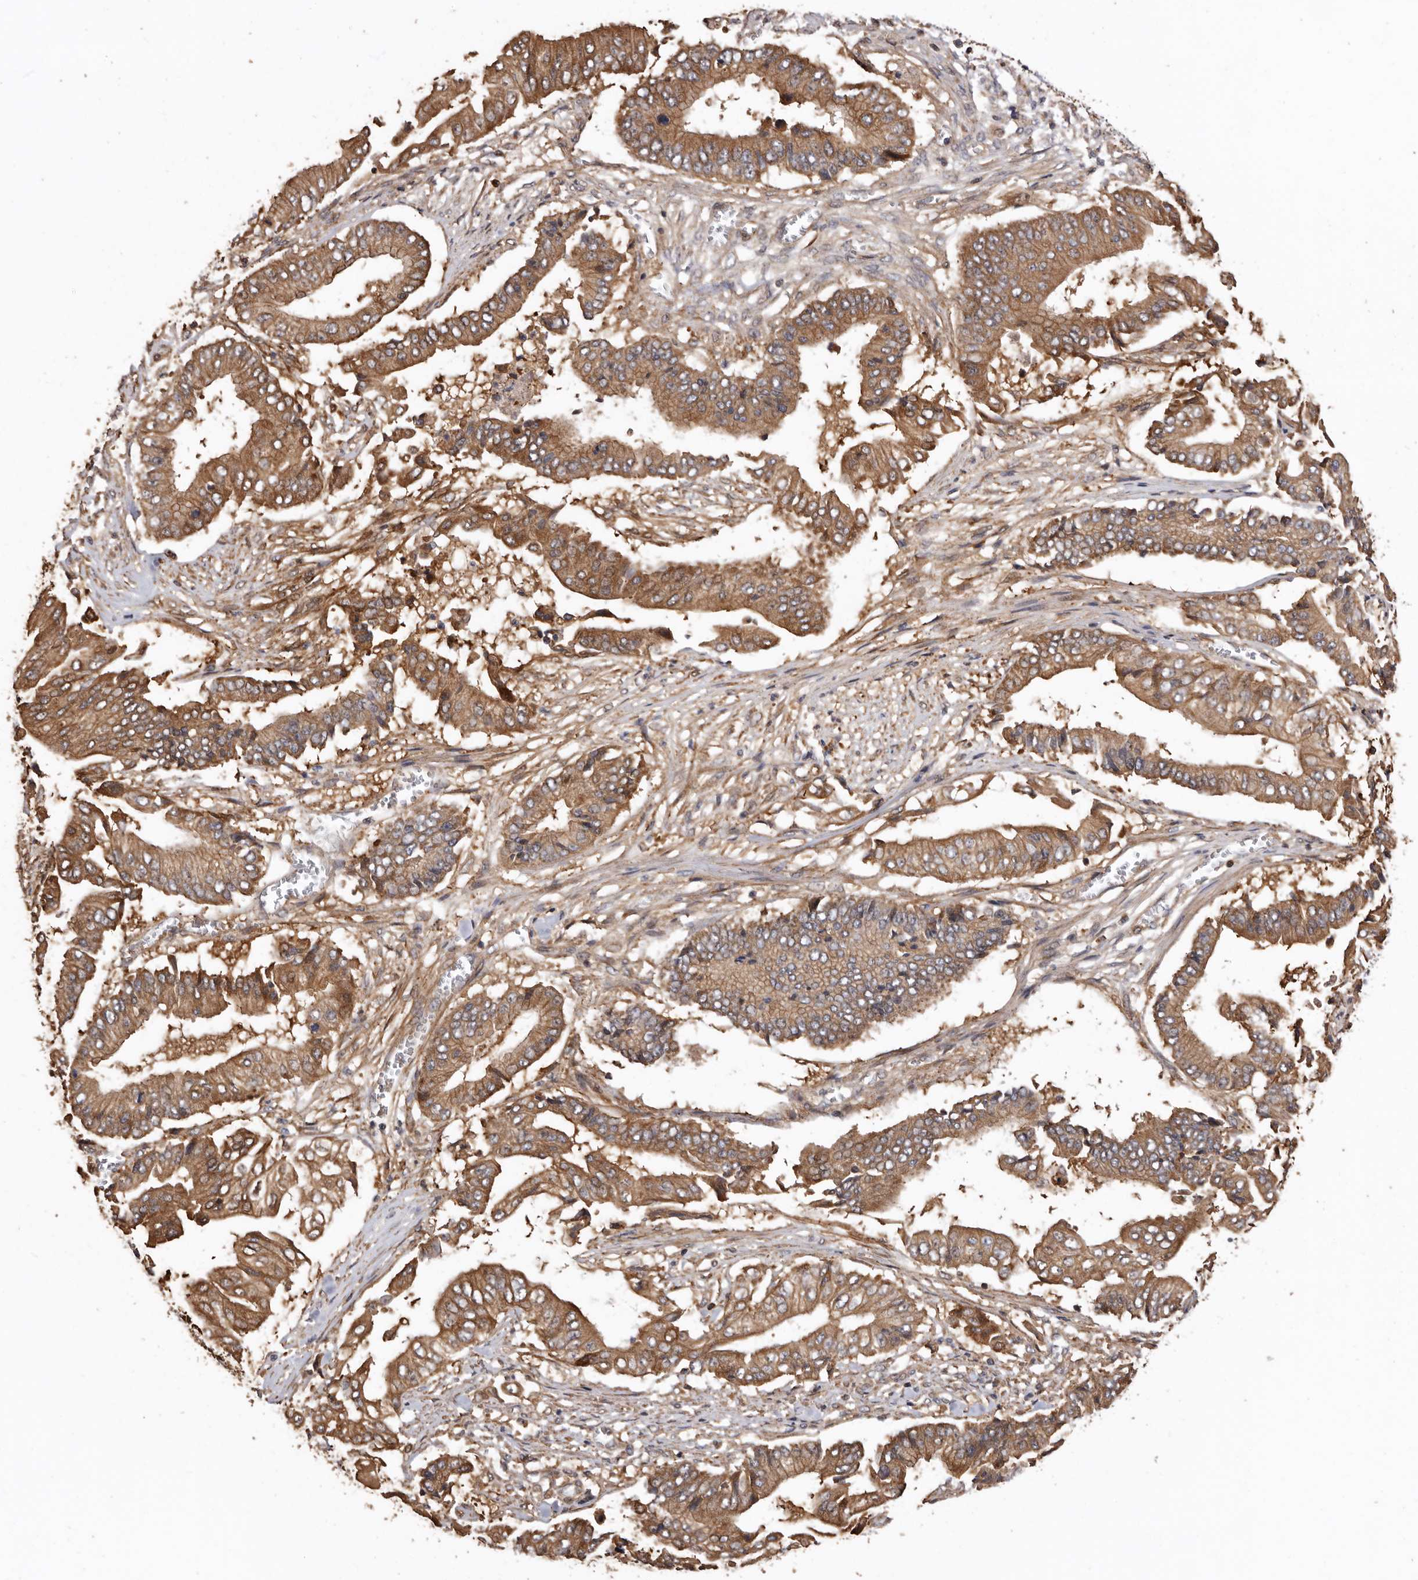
{"staining": {"intensity": "moderate", "quantity": ">75%", "location": "cytoplasmic/membranous"}, "tissue": "pancreatic cancer", "cell_type": "Tumor cells", "image_type": "cancer", "snomed": [{"axis": "morphology", "description": "Adenocarcinoma, NOS"}, {"axis": "topography", "description": "Pancreas"}], "caption": "A brown stain highlights moderate cytoplasmic/membranous positivity of a protein in human pancreatic cancer (adenocarcinoma) tumor cells. (DAB IHC, brown staining for protein, blue staining for nuclei).", "gene": "COQ8B", "patient": {"sex": "female", "age": 77}}